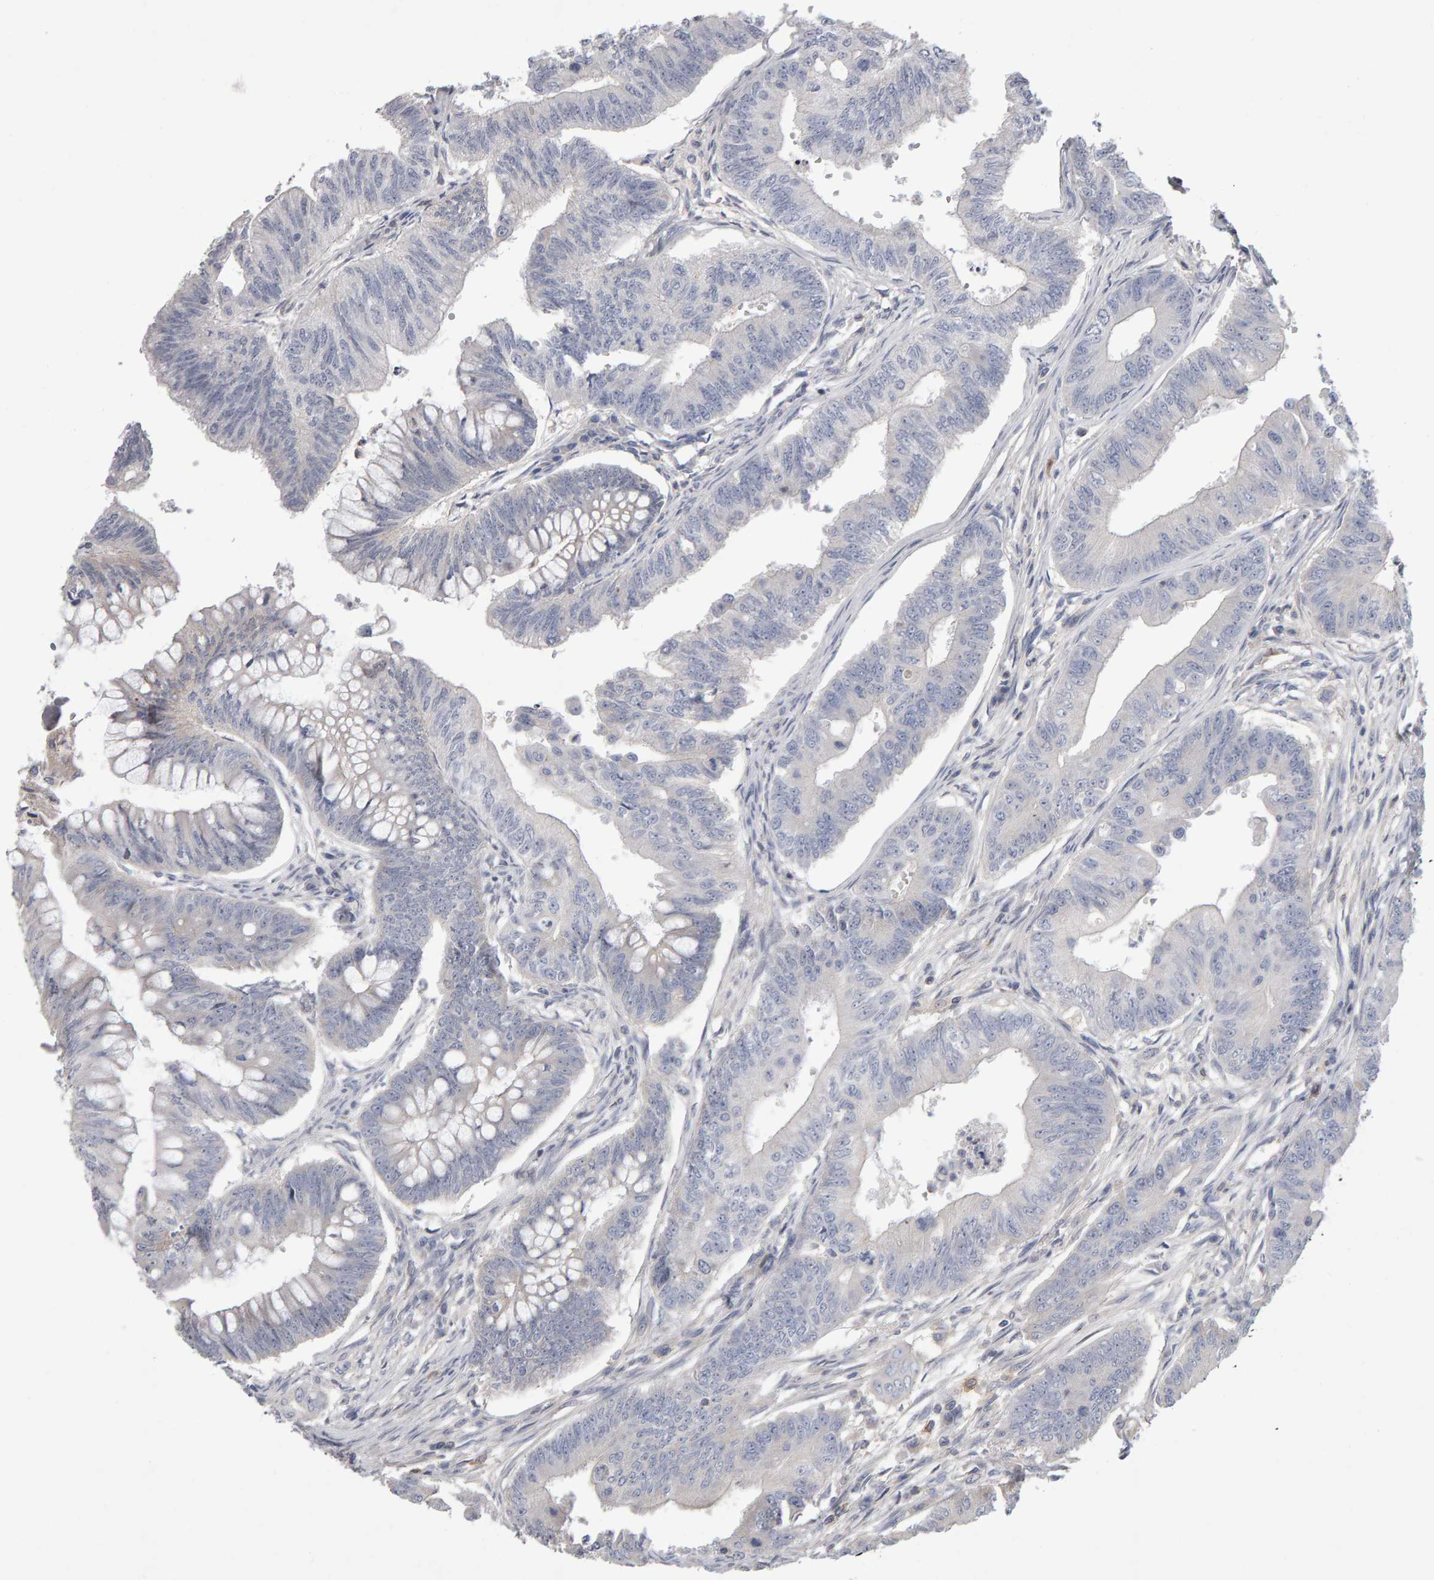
{"staining": {"intensity": "negative", "quantity": "none", "location": "none"}, "tissue": "colorectal cancer", "cell_type": "Tumor cells", "image_type": "cancer", "snomed": [{"axis": "morphology", "description": "Adenoma, NOS"}, {"axis": "morphology", "description": "Adenocarcinoma, NOS"}, {"axis": "topography", "description": "Colon"}], "caption": "High power microscopy photomicrograph of an immunohistochemistry (IHC) histopathology image of colorectal cancer, revealing no significant staining in tumor cells. (Brightfield microscopy of DAB (3,3'-diaminobenzidine) immunohistochemistry (IHC) at high magnification).", "gene": "PGS1", "patient": {"sex": "male", "age": 79}}